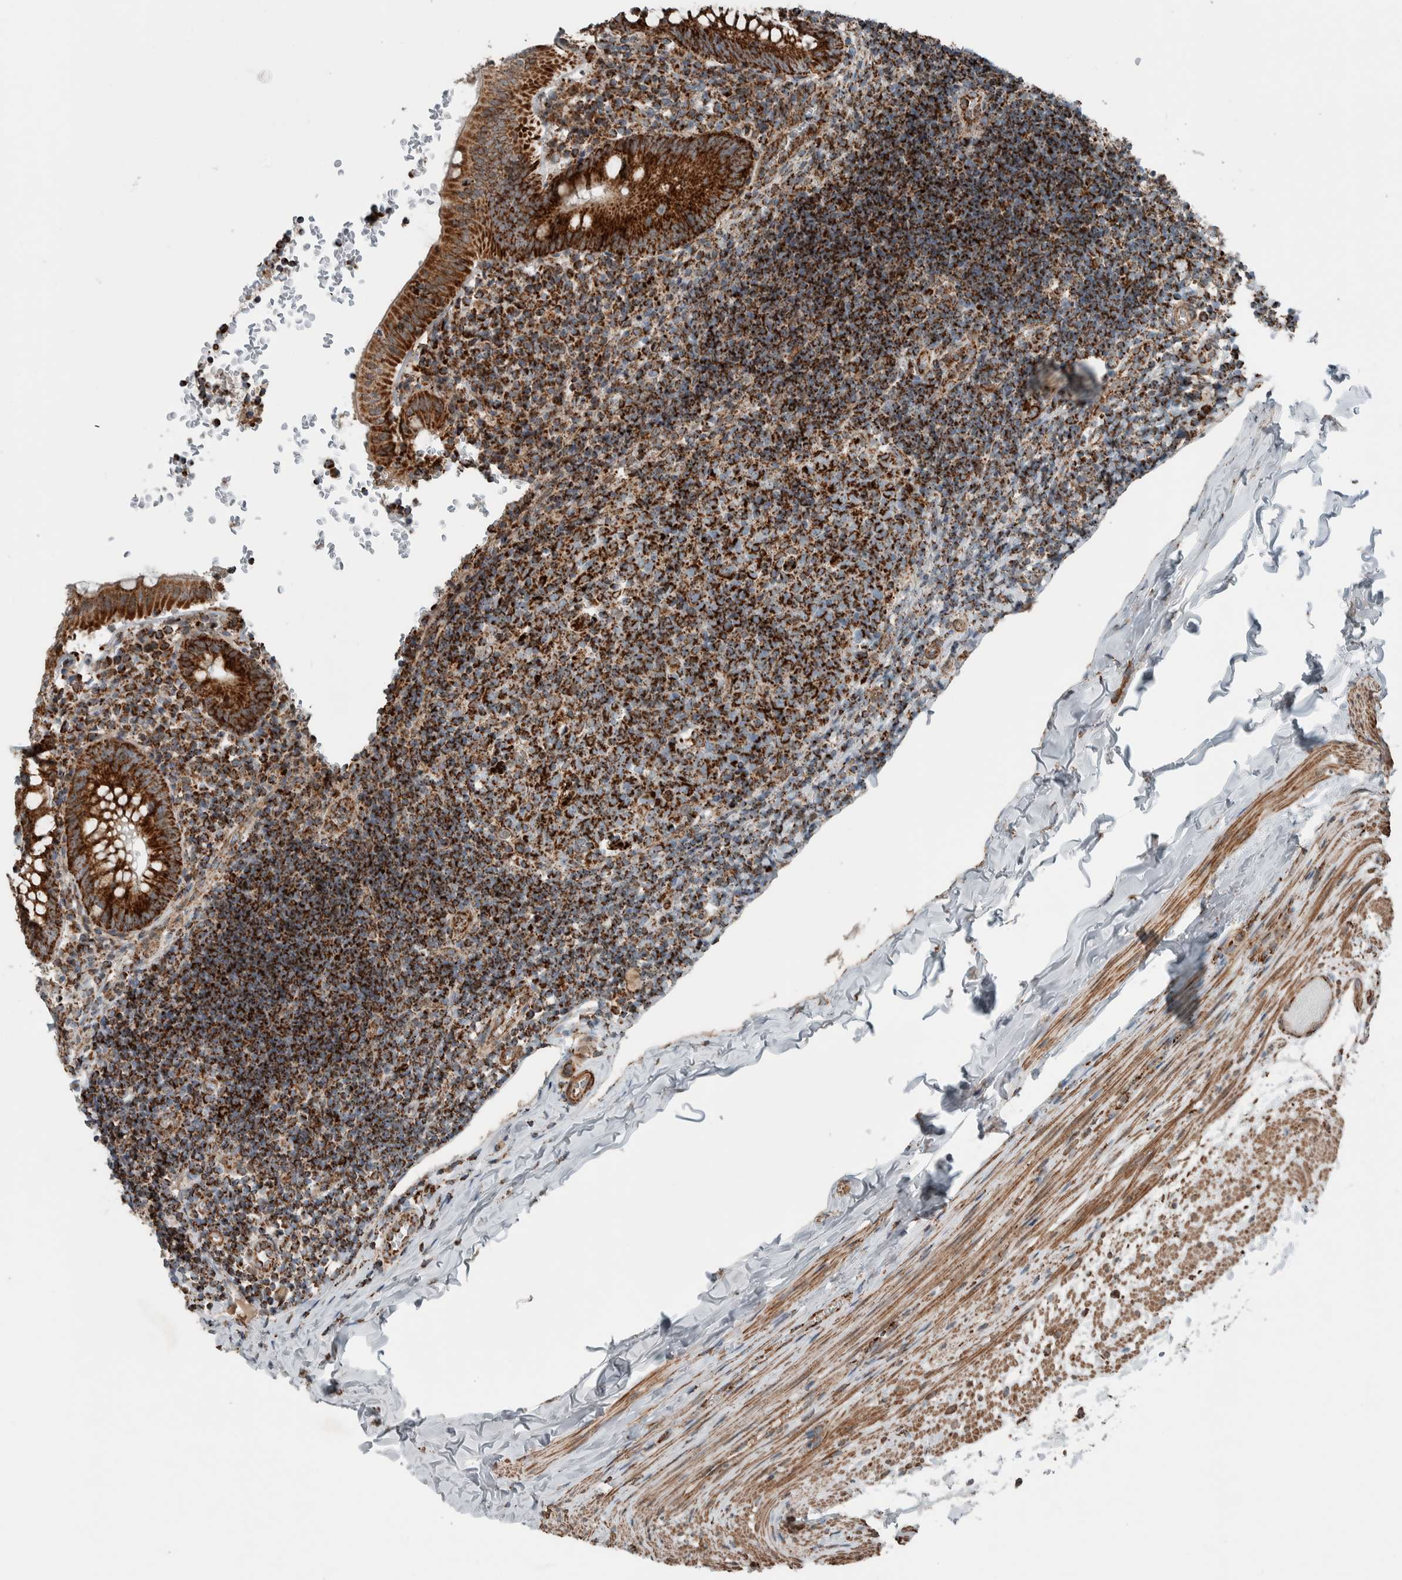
{"staining": {"intensity": "strong", "quantity": ">75%", "location": "cytoplasmic/membranous"}, "tissue": "appendix", "cell_type": "Glandular cells", "image_type": "normal", "snomed": [{"axis": "morphology", "description": "Normal tissue, NOS"}, {"axis": "topography", "description": "Appendix"}], "caption": "The image displays a brown stain indicating the presence of a protein in the cytoplasmic/membranous of glandular cells in appendix. The staining was performed using DAB, with brown indicating positive protein expression. Nuclei are stained blue with hematoxylin.", "gene": "CNTROB", "patient": {"sex": "male", "age": 8}}